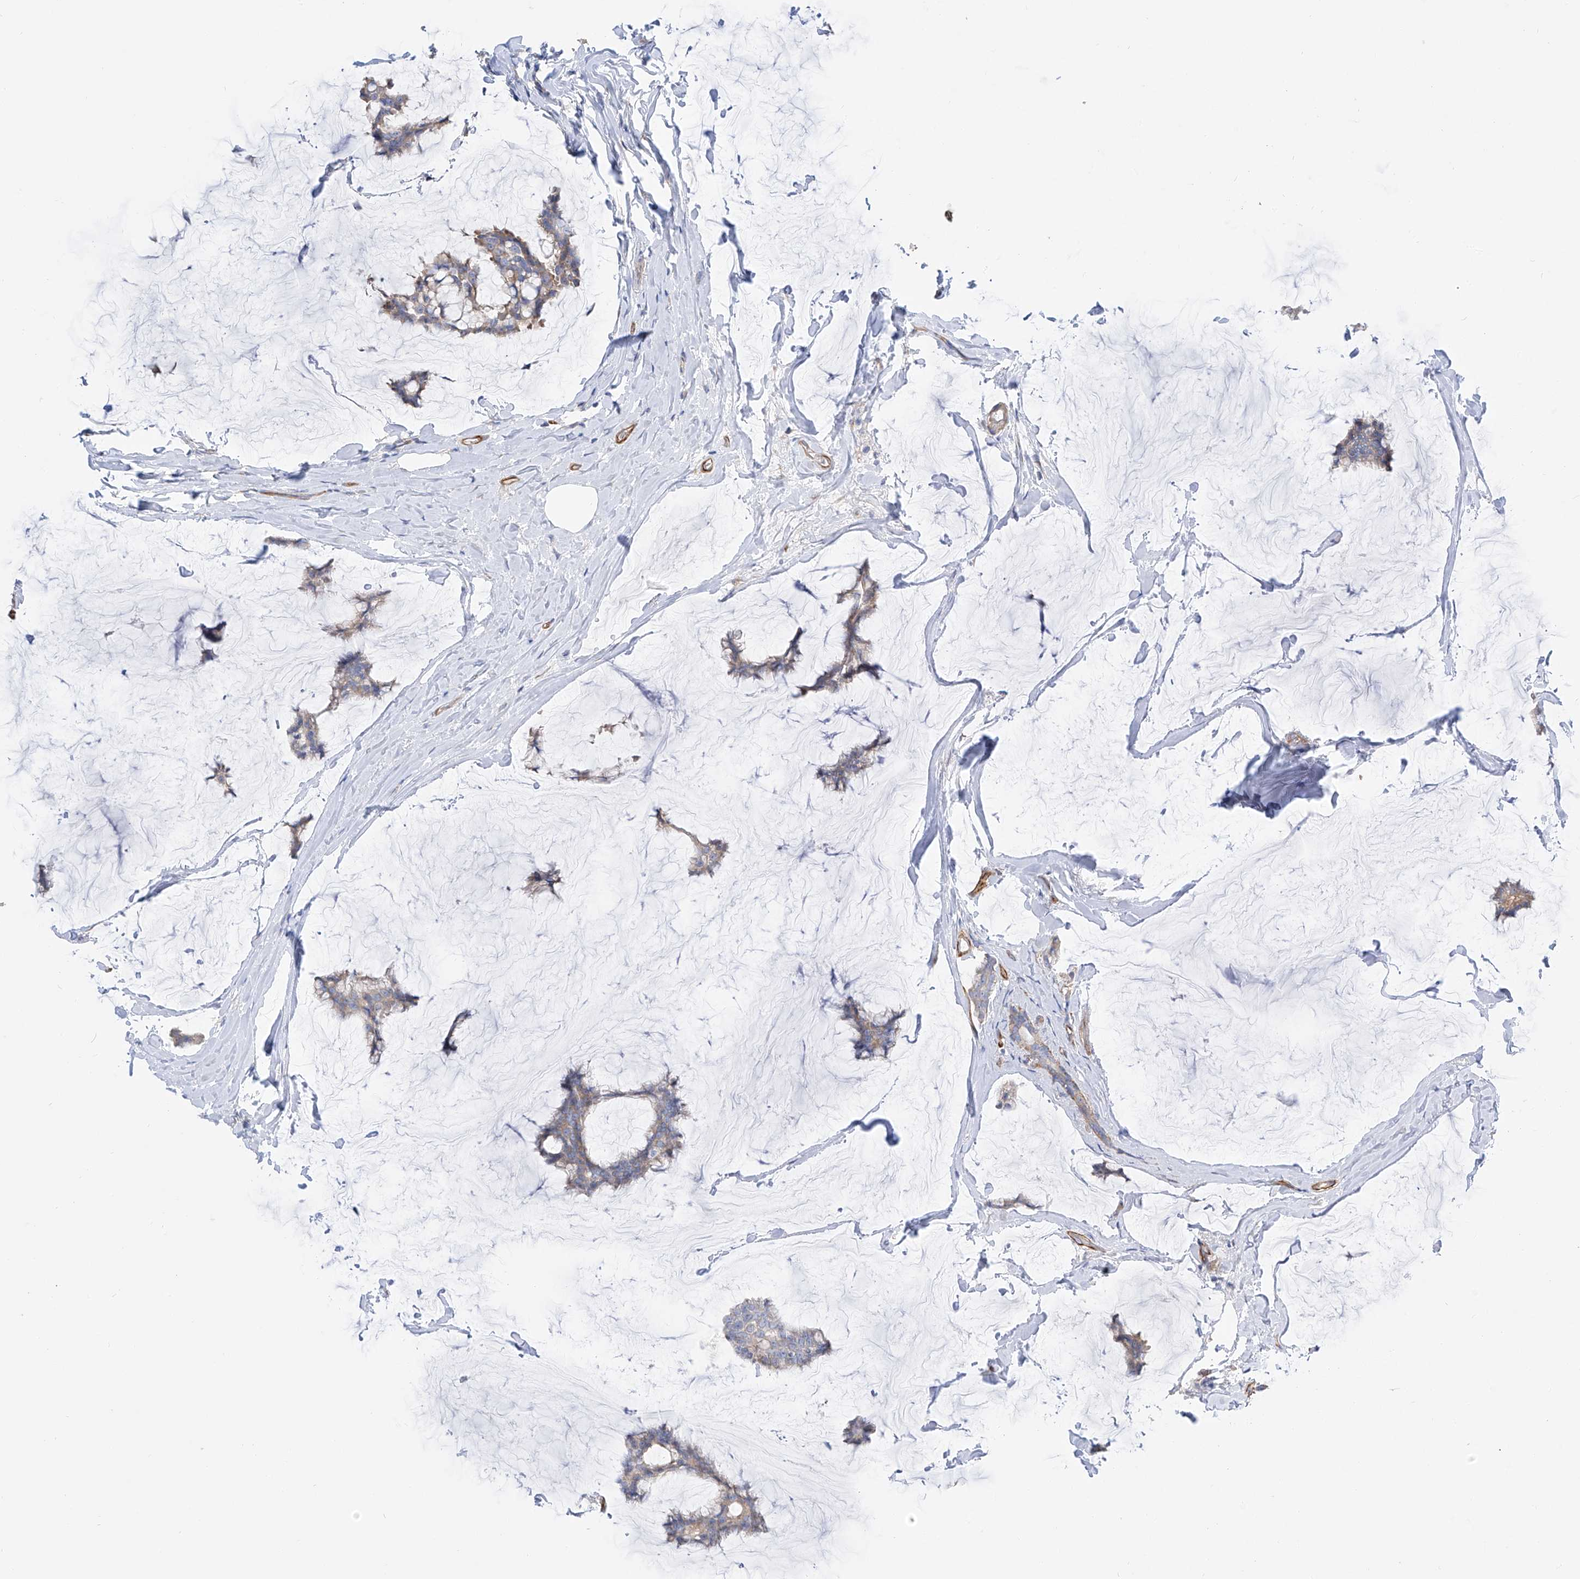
{"staining": {"intensity": "negative", "quantity": "none", "location": "none"}, "tissue": "breast cancer", "cell_type": "Tumor cells", "image_type": "cancer", "snomed": [{"axis": "morphology", "description": "Duct carcinoma"}, {"axis": "topography", "description": "Breast"}], "caption": "Image shows no significant protein expression in tumor cells of breast cancer.", "gene": "LCA5", "patient": {"sex": "female", "age": 93}}